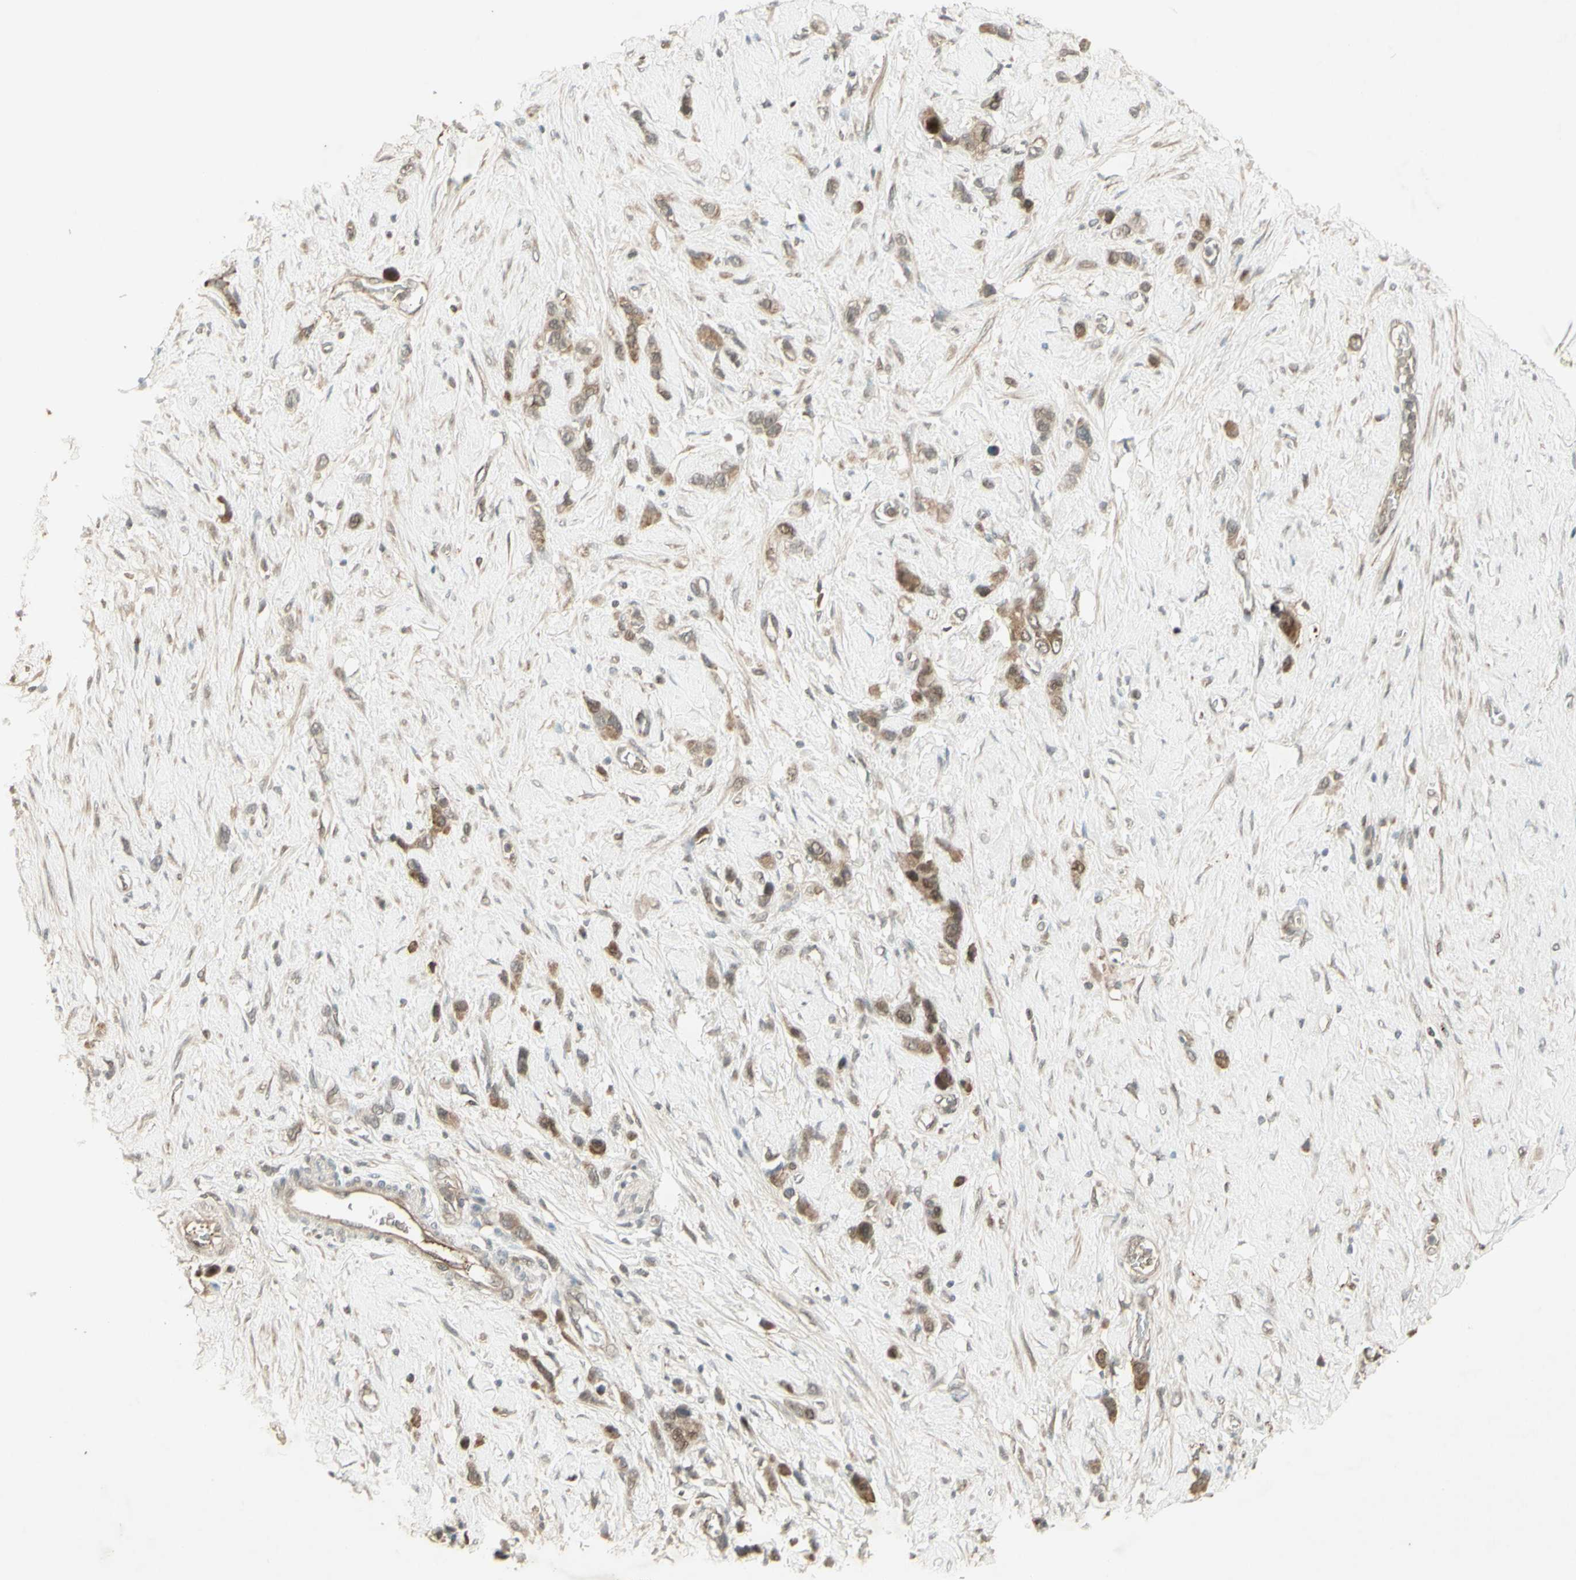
{"staining": {"intensity": "moderate", "quantity": ">75%", "location": "cytoplasmic/membranous"}, "tissue": "stomach cancer", "cell_type": "Tumor cells", "image_type": "cancer", "snomed": [{"axis": "morphology", "description": "Adenocarcinoma, NOS"}, {"axis": "morphology", "description": "Adenocarcinoma, High grade"}, {"axis": "topography", "description": "Stomach, upper"}, {"axis": "topography", "description": "Stomach, lower"}], "caption": "This histopathology image shows IHC staining of human stomach cancer (high-grade adenocarcinoma), with medium moderate cytoplasmic/membranous expression in approximately >75% of tumor cells.", "gene": "MSH6", "patient": {"sex": "female", "age": 65}}